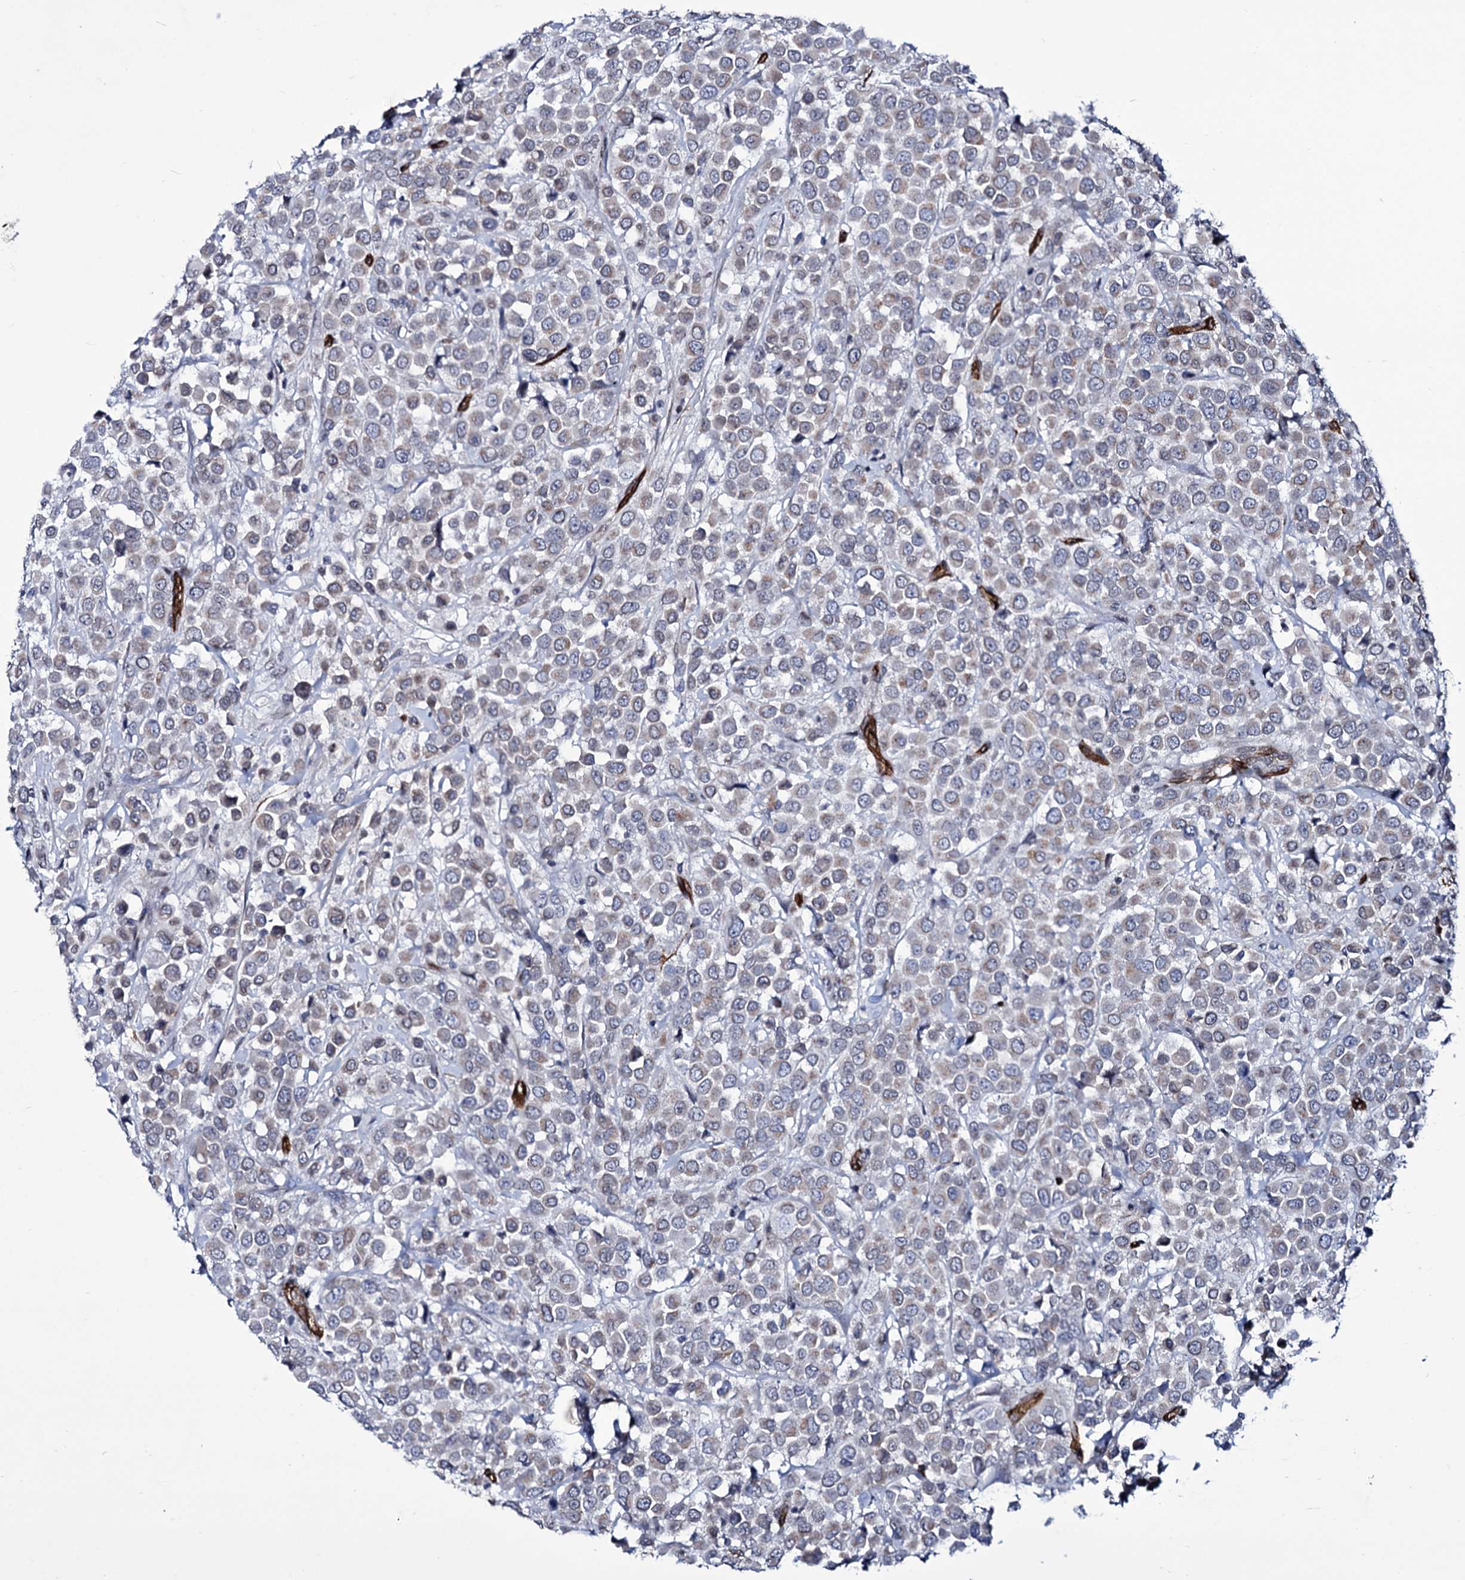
{"staining": {"intensity": "weak", "quantity": "<25%", "location": "cytoplasmic/membranous"}, "tissue": "breast cancer", "cell_type": "Tumor cells", "image_type": "cancer", "snomed": [{"axis": "morphology", "description": "Duct carcinoma"}, {"axis": "topography", "description": "Breast"}], "caption": "The micrograph demonstrates no staining of tumor cells in breast cancer (infiltrating ductal carcinoma). The staining is performed using DAB (3,3'-diaminobenzidine) brown chromogen with nuclei counter-stained in using hematoxylin.", "gene": "ZC3H12C", "patient": {"sex": "female", "age": 61}}